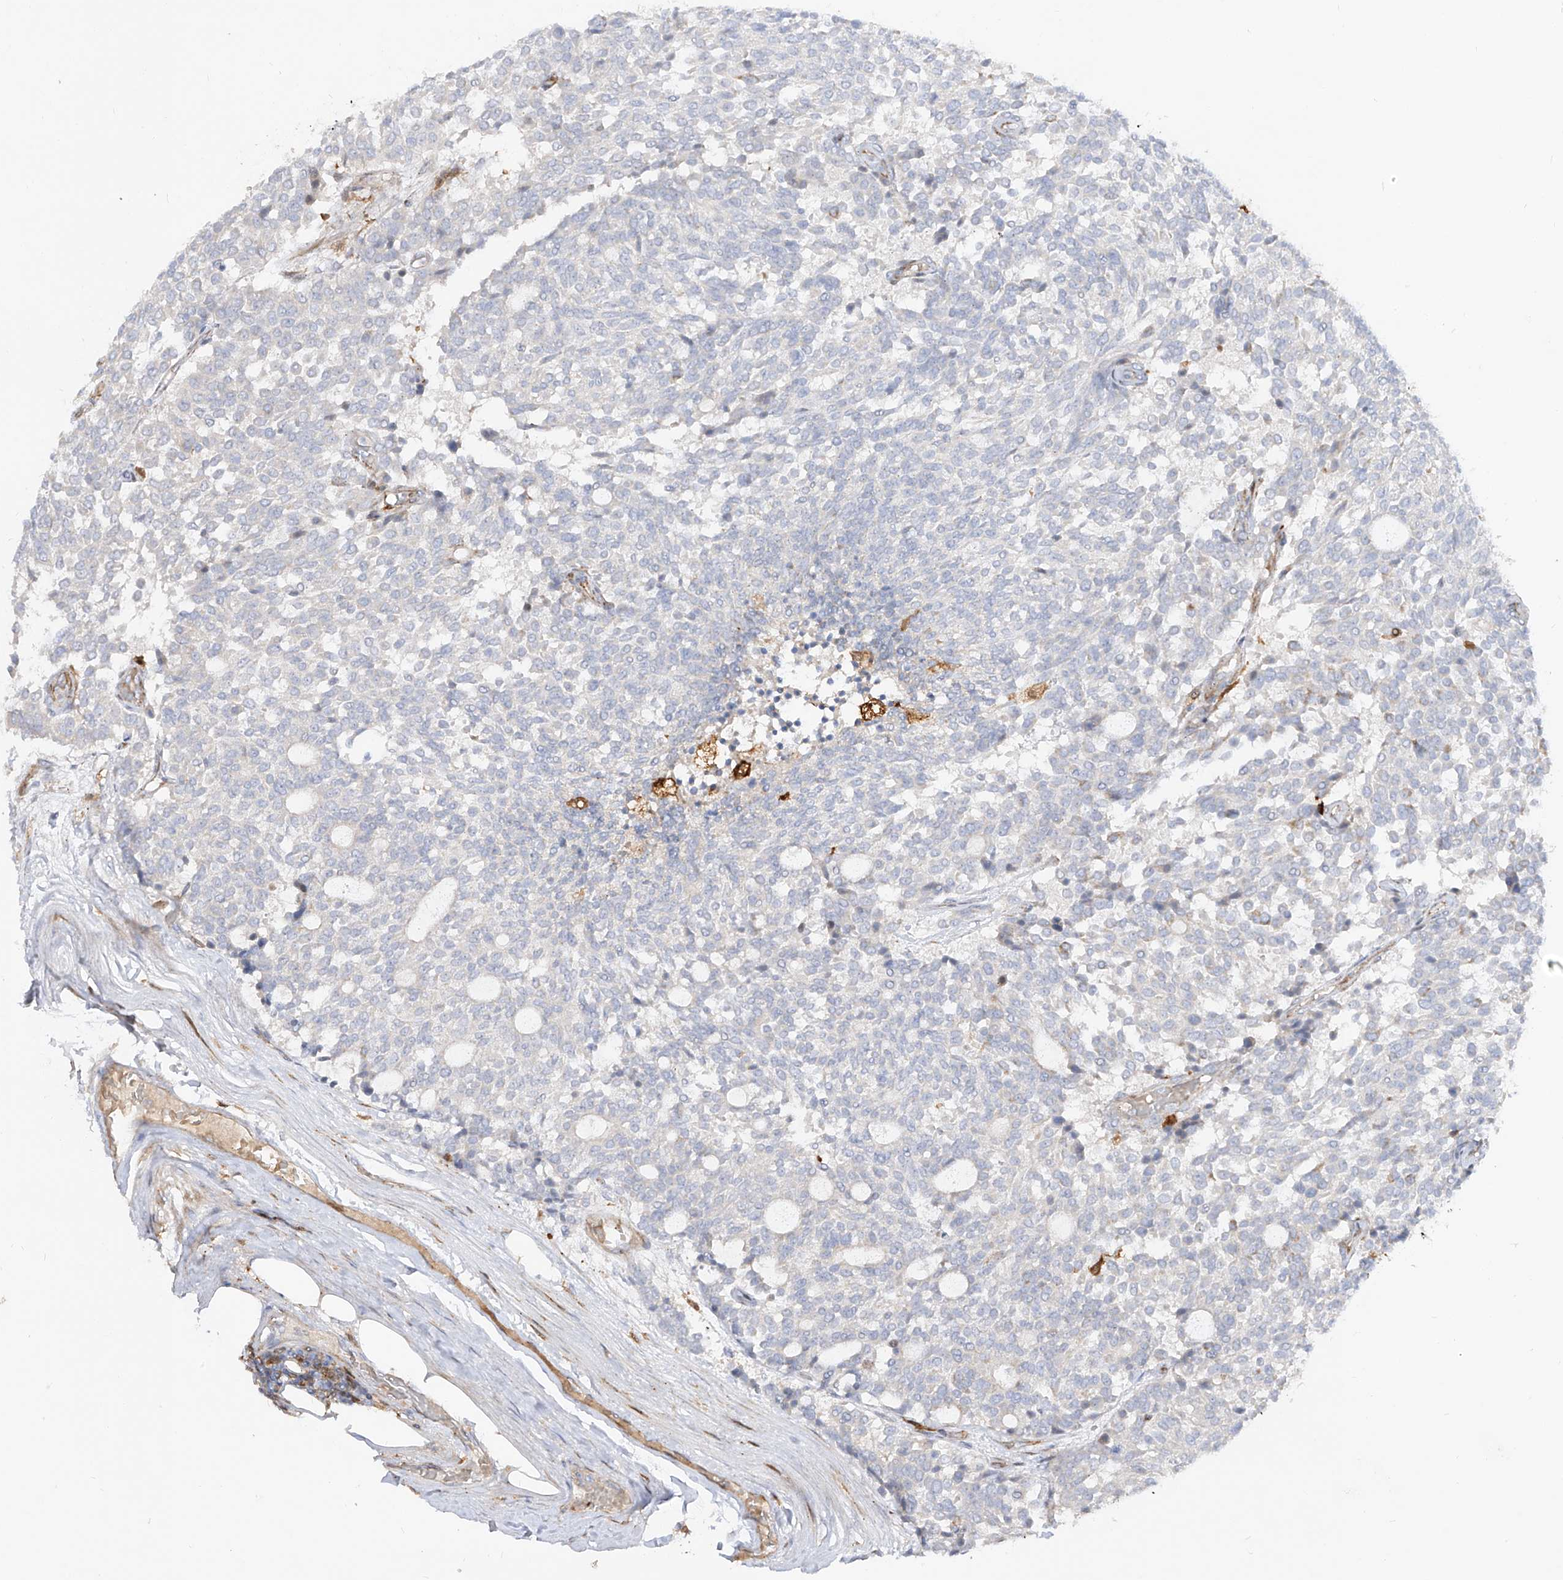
{"staining": {"intensity": "negative", "quantity": "none", "location": "none"}, "tissue": "carcinoid", "cell_type": "Tumor cells", "image_type": "cancer", "snomed": [{"axis": "morphology", "description": "Carcinoid, malignant, NOS"}, {"axis": "topography", "description": "Pancreas"}], "caption": "Carcinoid was stained to show a protein in brown. There is no significant staining in tumor cells.", "gene": "KYNU", "patient": {"sex": "female", "age": 54}}